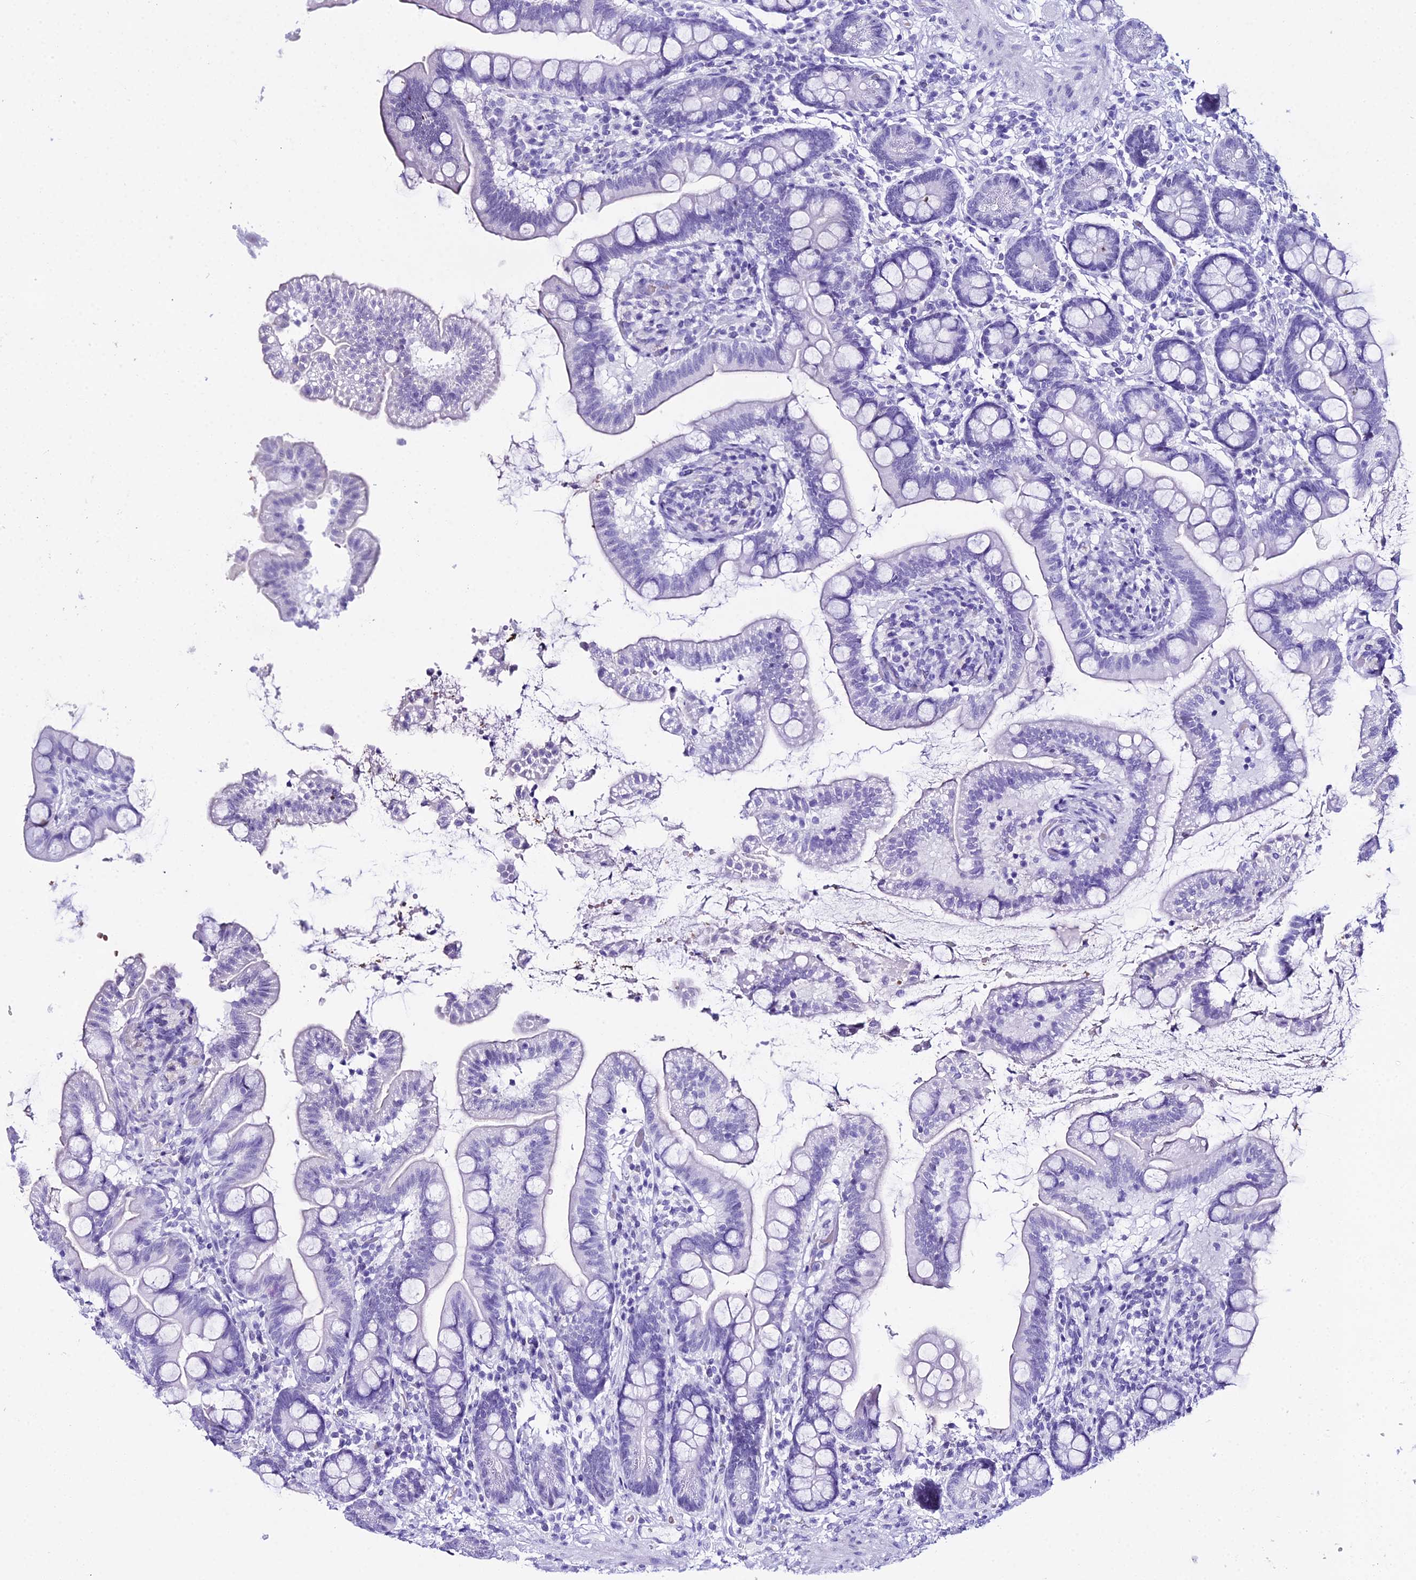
{"staining": {"intensity": "negative", "quantity": "none", "location": "none"}, "tissue": "small intestine", "cell_type": "Glandular cells", "image_type": "normal", "snomed": [{"axis": "morphology", "description": "Normal tissue, NOS"}, {"axis": "topography", "description": "Small intestine"}], "caption": "Immunohistochemistry of normal human small intestine reveals no expression in glandular cells.", "gene": "RNPS1", "patient": {"sex": "female", "age": 64}}